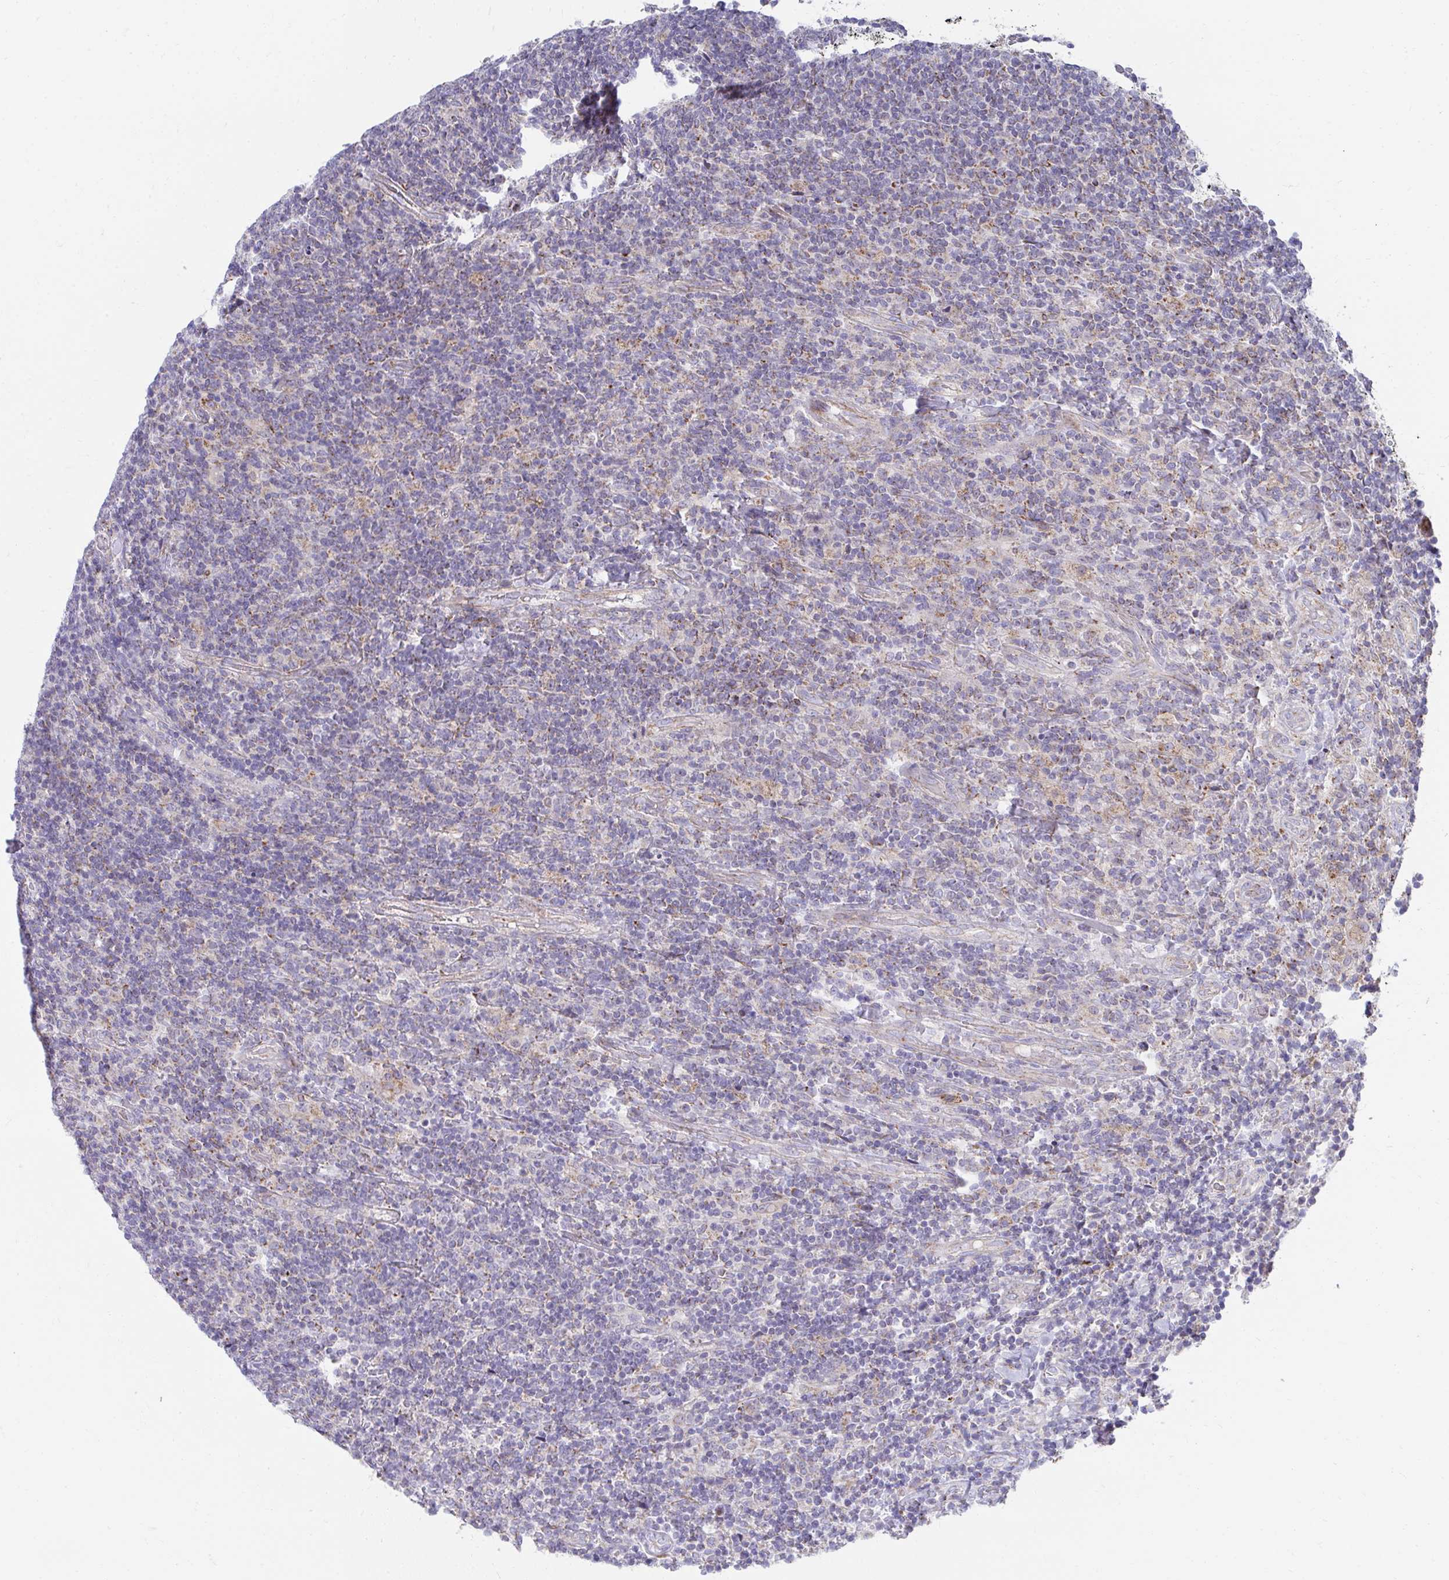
{"staining": {"intensity": "weak", "quantity": "<25%", "location": "cytoplasmic/membranous"}, "tissue": "lymphoma", "cell_type": "Tumor cells", "image_type": "cancer", "snomed": [{"axis": "morphology", "description": "Malignant lymphoma, non-Hodgkin's type, Low grade"}, {"axis": "topography", "description": "Lymph node"}], "caption": "Immunohistochemistry (IHC) histopathology image of neoplastic tissue: human lymphoma stained with DAB (3,3'-diaminobenzidine) demonstrates no significant protein staining in tumor cells. (Brightfield microscopy of DAB (3,3'-diaminobenzidine) IHC at high magnification).", "gene": "PRRG3", "patient": {"sex": "male", "age": 52}}